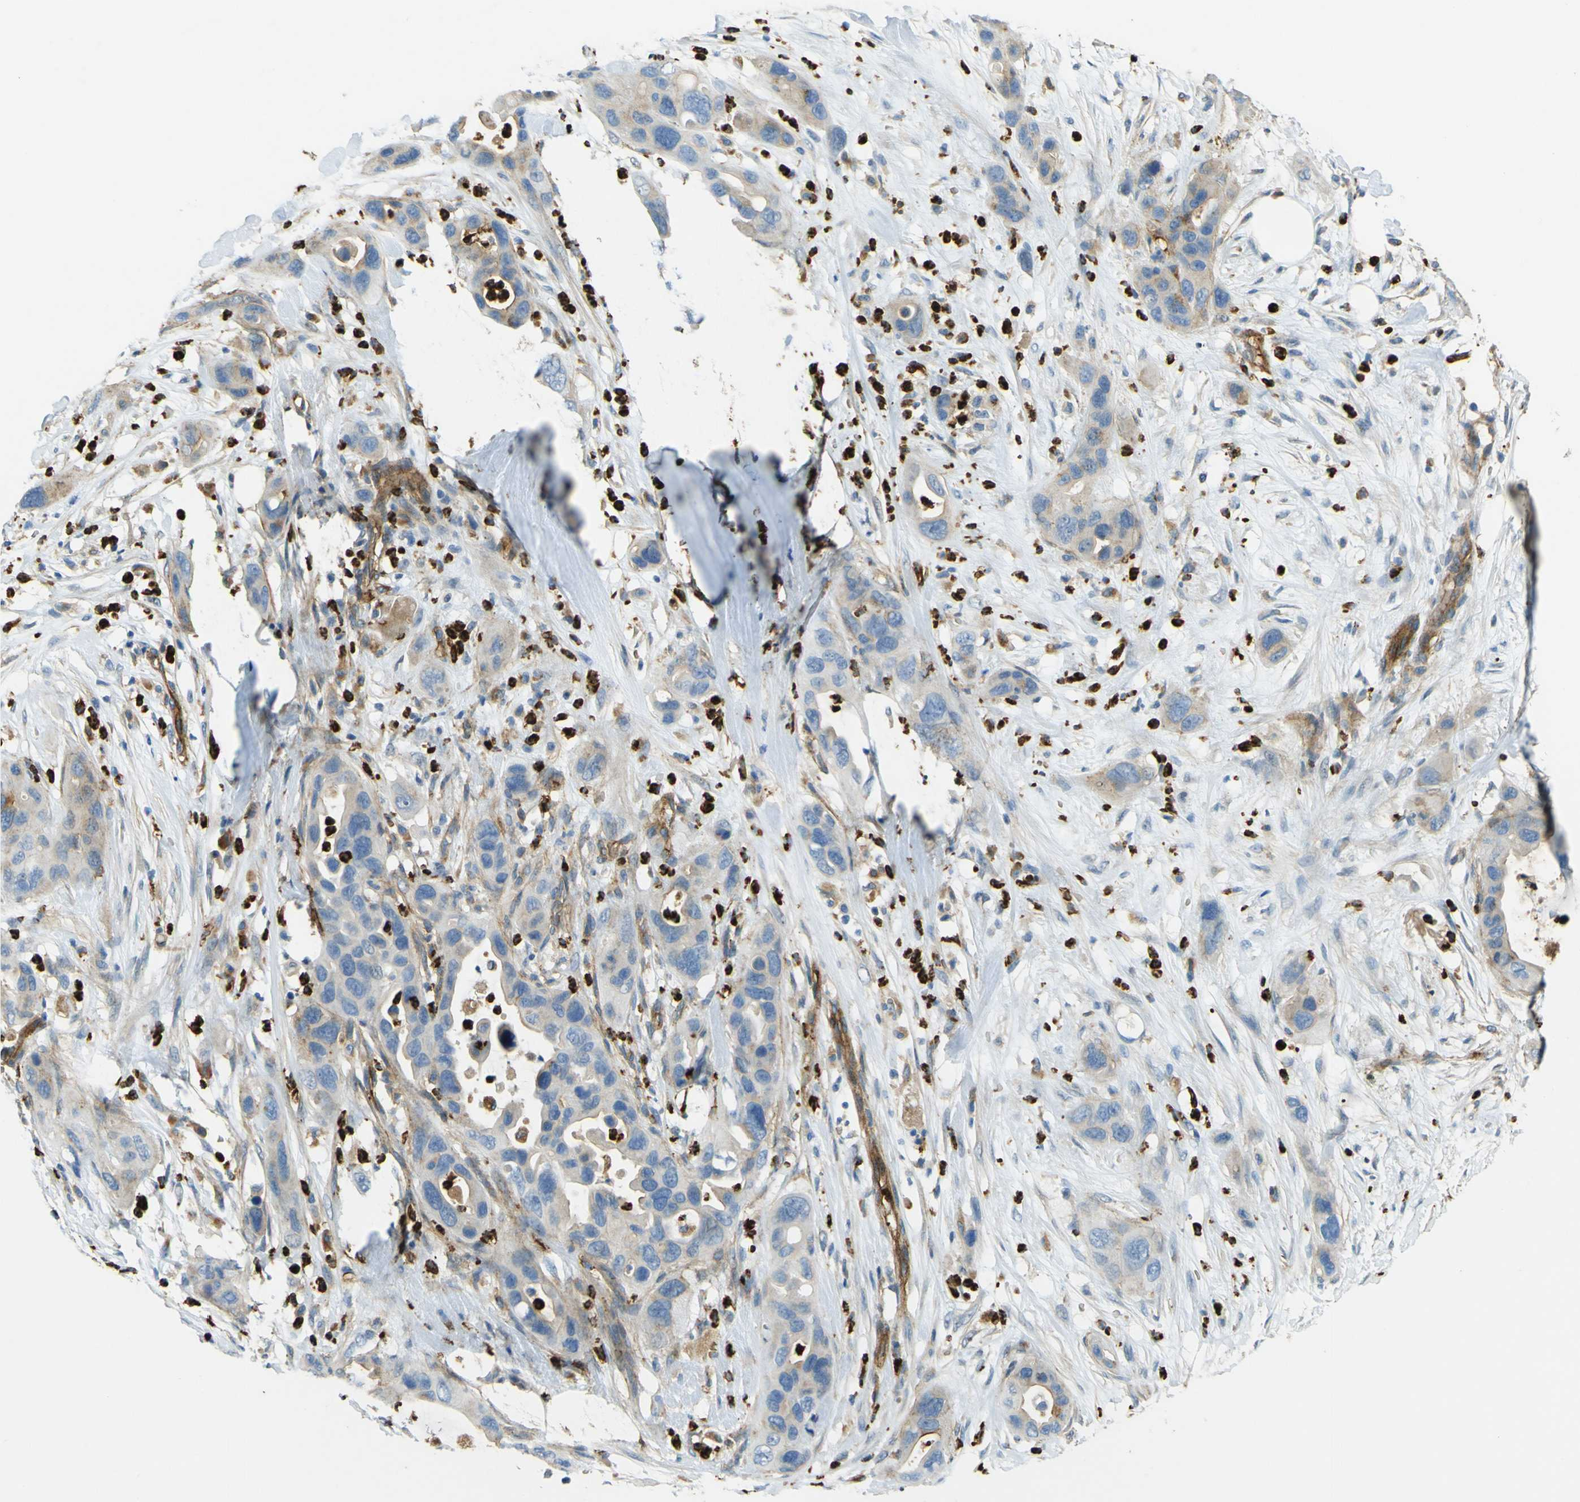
{"staining": {"intensity": "moderate", "quantity": "25%-75%", "location": "cytoplasmic/membranous"}, "tissue": "pancreatic cancer", "cell_type": "Tumor cells", "image_type": "cancer", "snomed": [{"axis": "morphology", "description": "Adenocarcinoma, NOS"}, {"axis": "topography", "description": "Pancreas"}], "caption": "Moderate cytoplasmic/membranous expression is seen in approximately 25%-75% of tumor cells in pancreatic cancer. Nuclei are stained in blue.", "gene": "PLXDC1", "patient": {"sex": "female", "age": 71}}